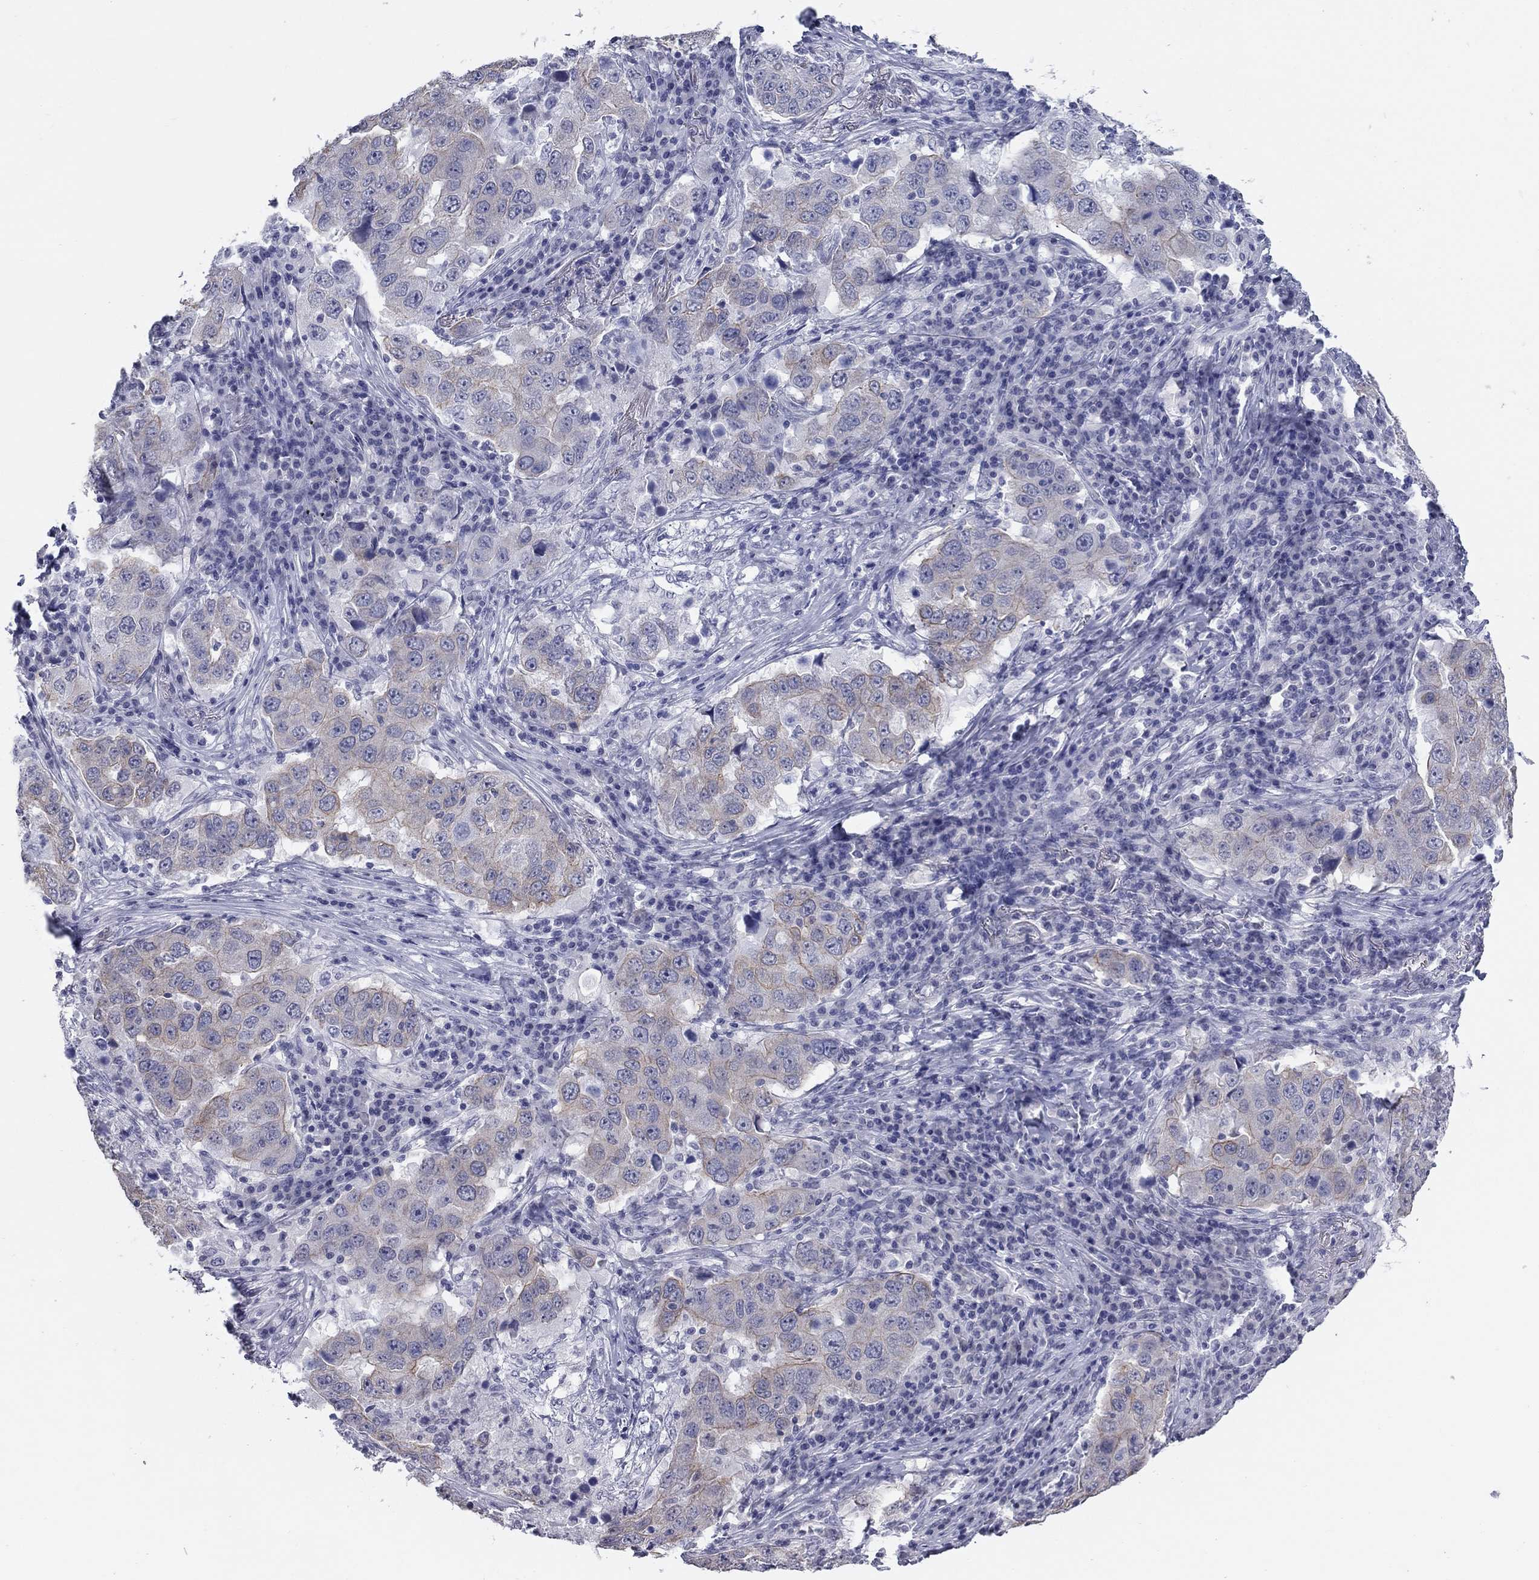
{"staining": {"intensity": "weak", "quantity": "<25%", "location": "cytoplasmic/membranous"}, "tissue": "lung cancer", "cell_type": "Tumor cells", "image_type": "cancer", "snomed": [{"axis": "morphology", "description": "Adenocarcinoma, NOS"}, {"axis": "topography", "description": "Lung"}], "caption": "Immunohistochemistry of human lung adenocarcinoma shows no positivity in tumor cells. (Immunohistochemistry (ihc), brightfield microscopy, high magnification).", "gene": "KRT75", "patient": {"sex": "male", "age": 73}}